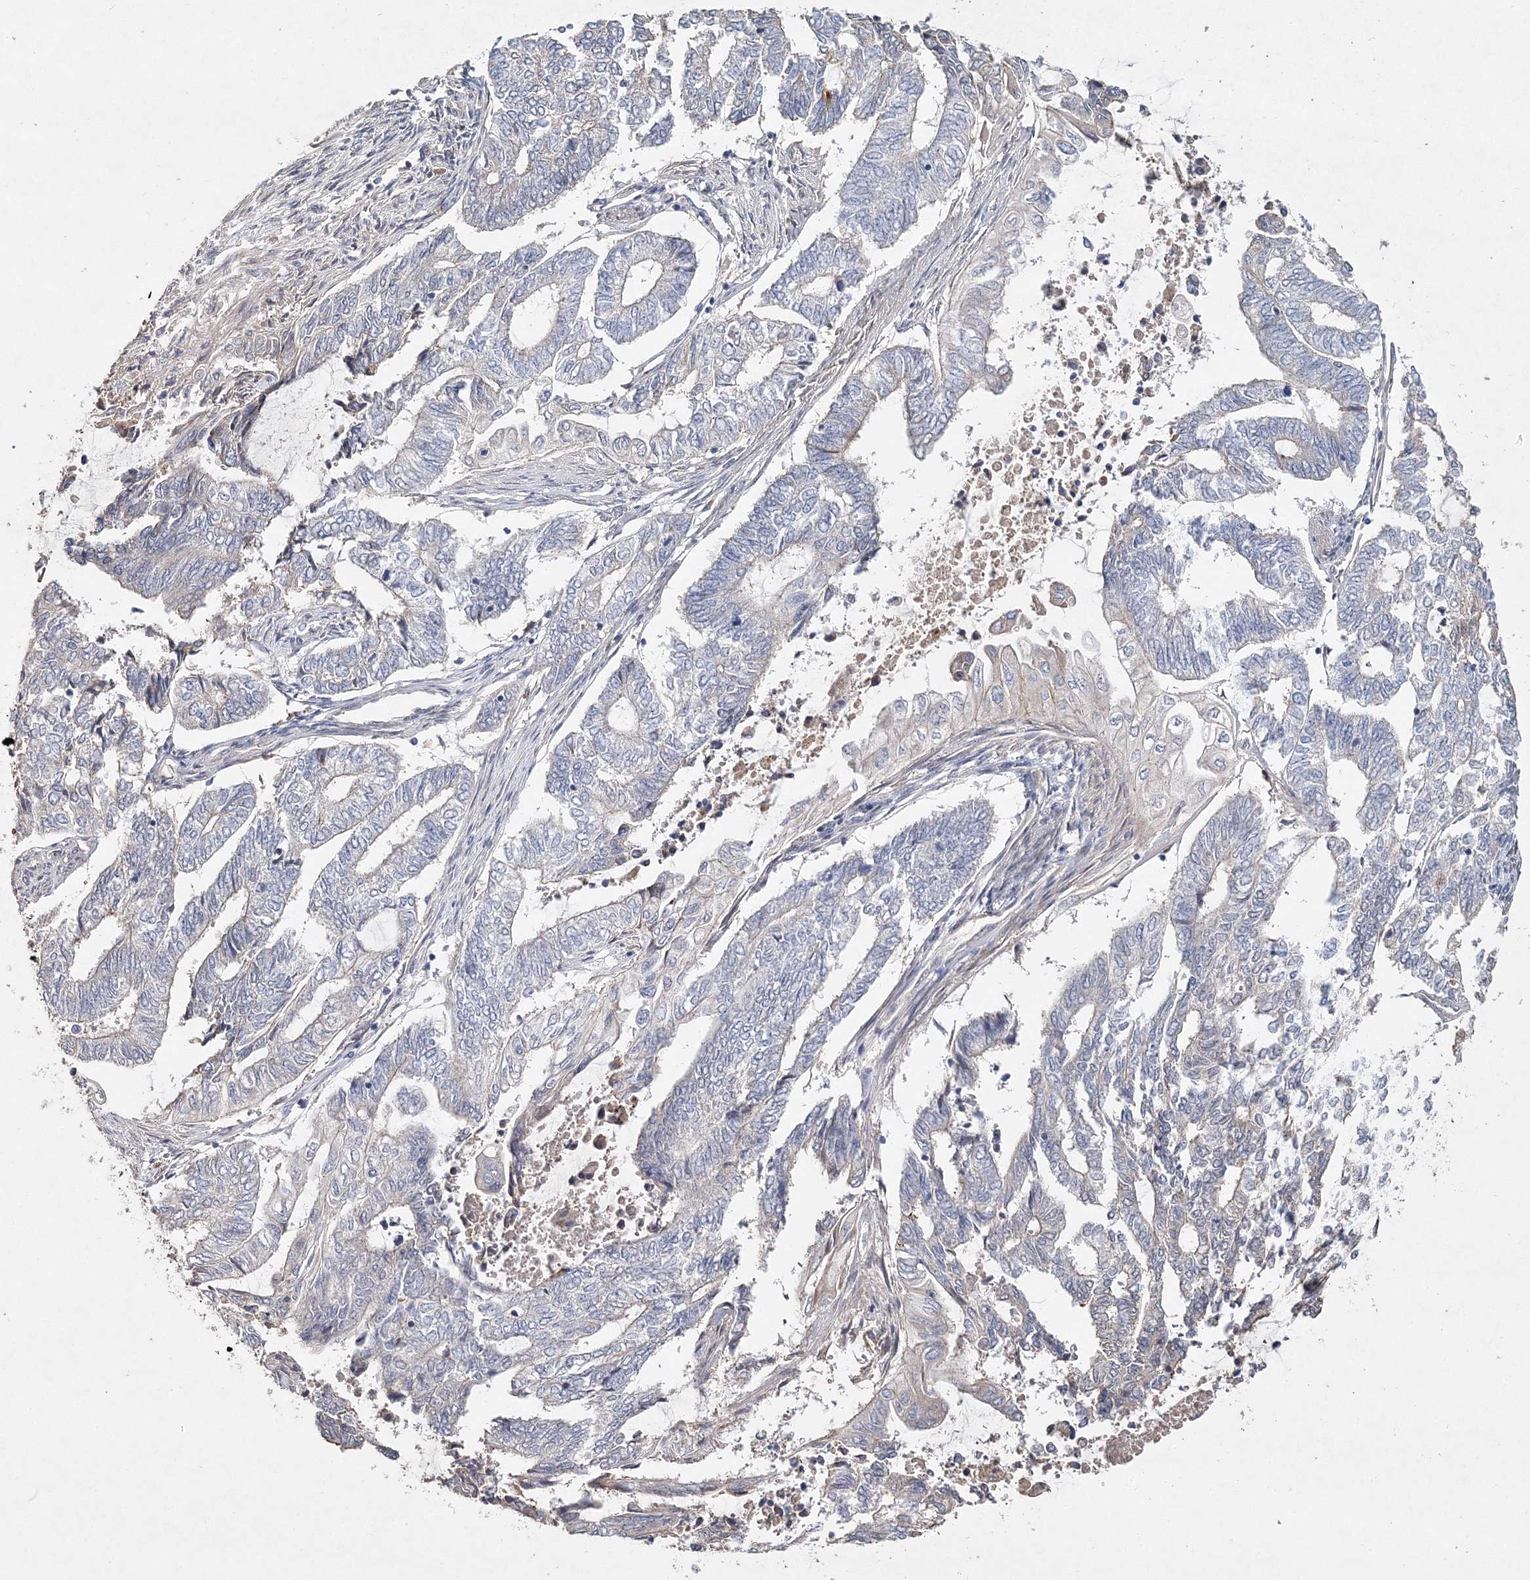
{"staining": {"intensity": "negative", "quantity": "none", "location": "none"}, "tissue": "endometrial cancer", "cell_type": "Tumor cells", "image_type": "cancer", "snomed": [{"axis": "morphology", "description": "Adenocarcinoma, NOS"}, {"axis": "topography", "description": "Uterus"}, {"axis": "topography", "description": "Endometrium"}], "caption": "Histopathology image shows no significant protein staining in tumor cells of endometrial cancer.", "gene": "GJB5", "patient": {"sex": "female", "age": 70}}